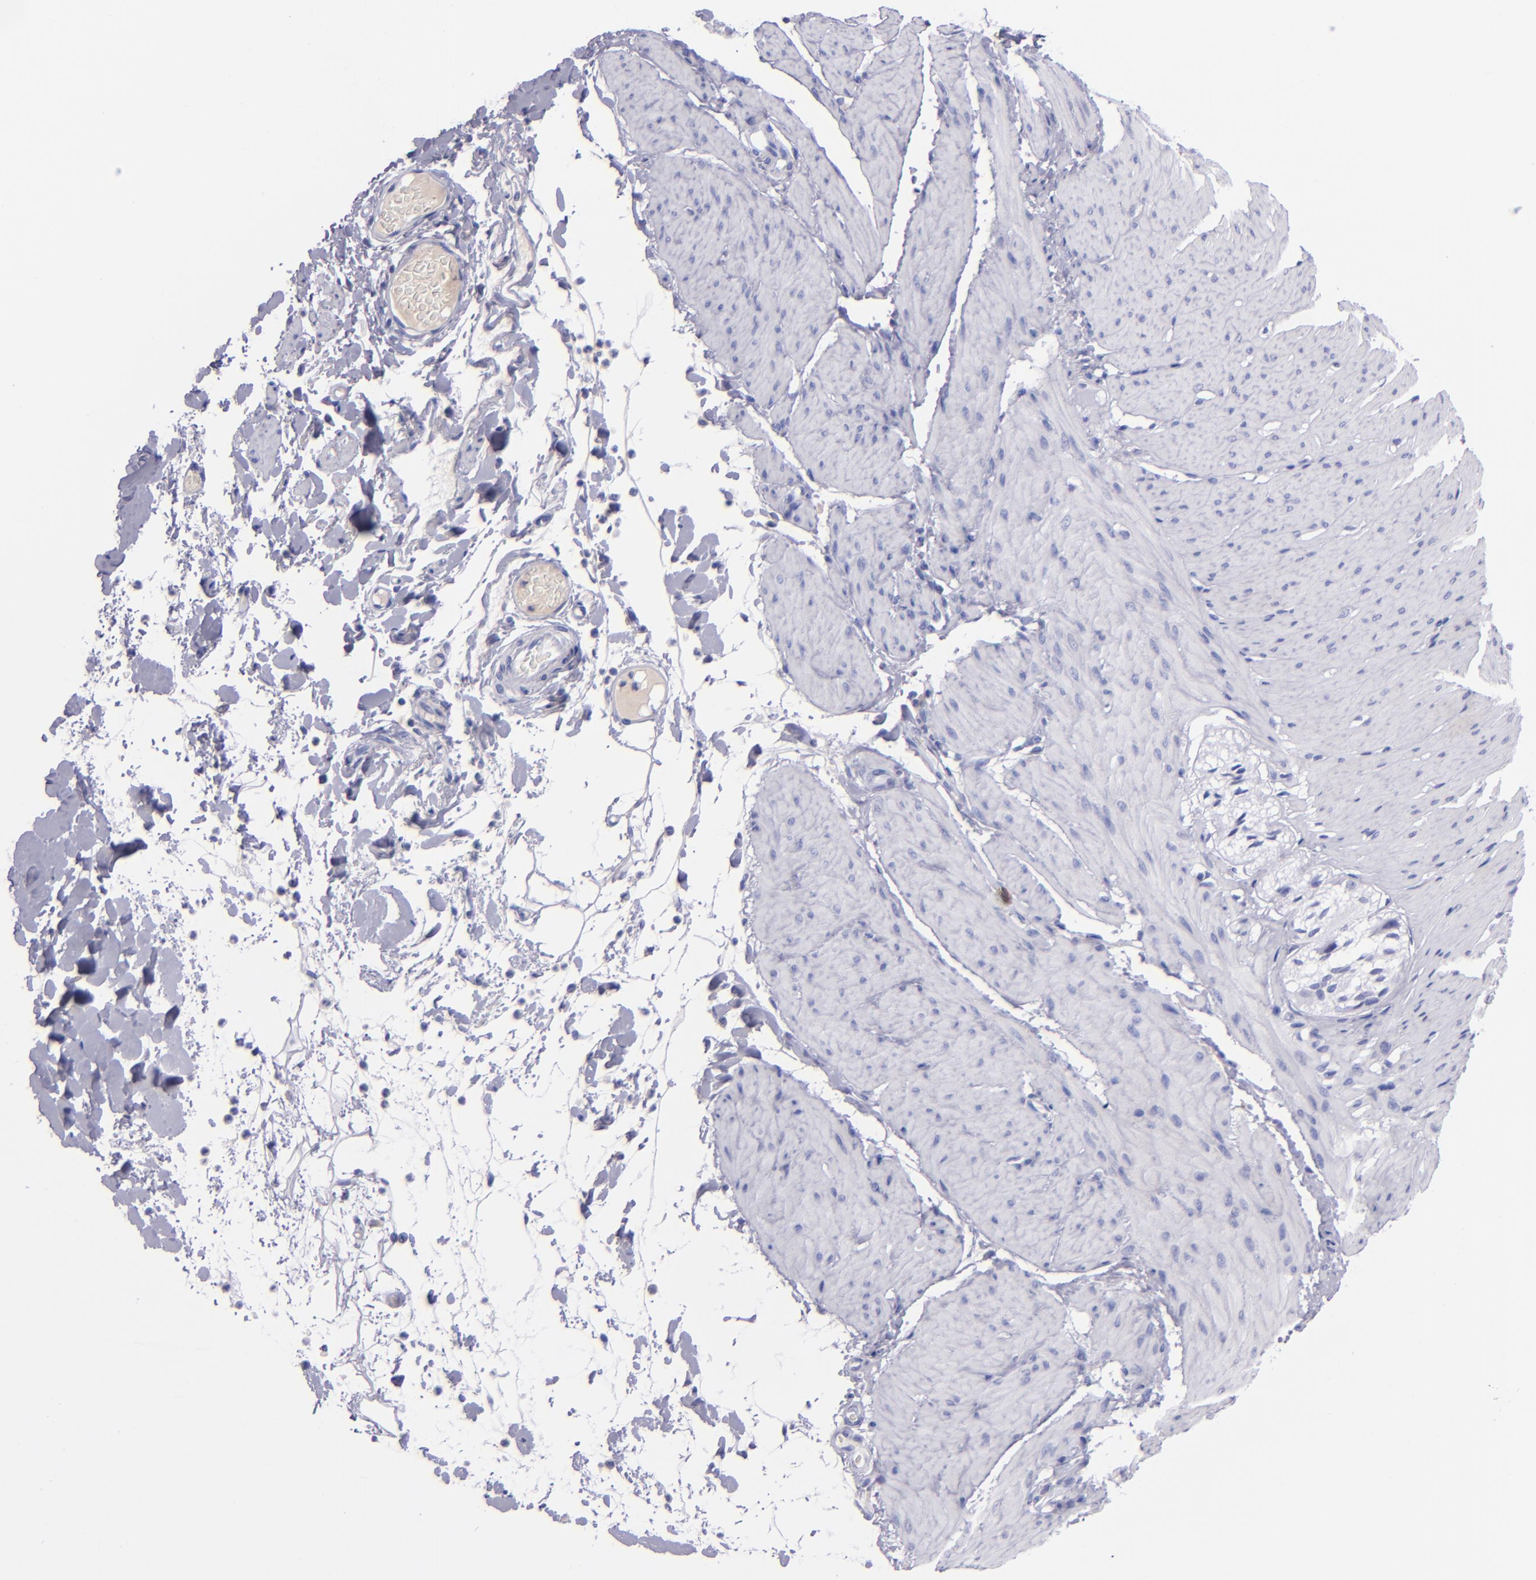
{"staining": {"intensity": "negative", "quantity": "none", "location": "none"}, "tissue": "smooth muscle", "cell_type": "Smooth muscle cells", "image_type": "normal", "snomed": [{"axis": "morphology", "description": "Normal tissue, NOS"}, {"axis": "topography", "description": "Smooth muscle"}, {"axis": "topography", "description": "Colon"}], "caption": "This photomicrograph is of benign smooth muscle stained with immunohistochemistry to label a protein in brown with the nuclei are counter-stained blue. There is no positivity in smooth muscle cells.", "gene": "CD37", "patient": {"sex": "male", "age": 67}}